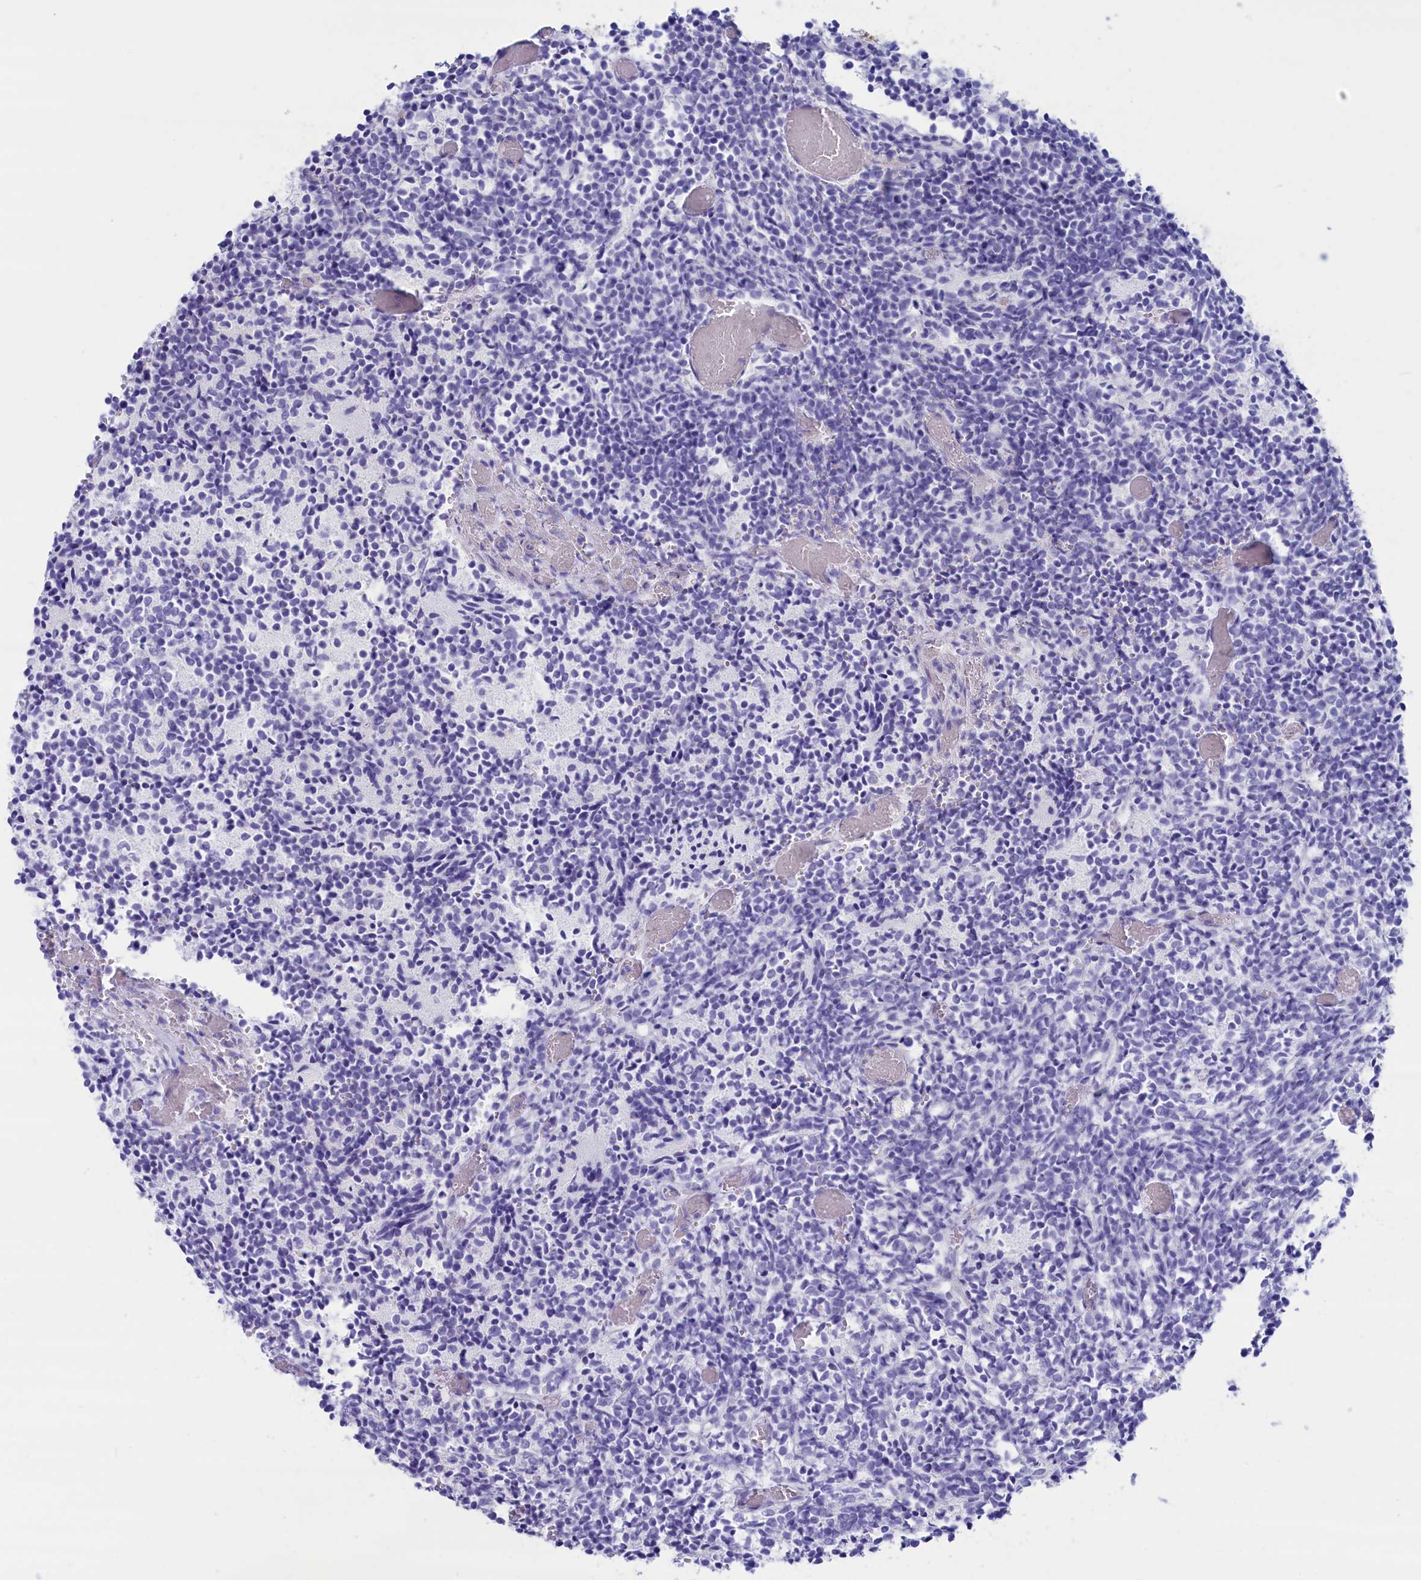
{"staining": {"intensity": "negative", "quantity": "none", "location": "none"}, "tissue": "glioma", "cell_type": "Tumor cells", "image_type": "cancer", "snomed": [{"axis": "morphology", "description": "Glioma, malignant, Low grade"}, {"axis": "topography", "description": "Brain"}], "caption": "This is a photomicrograph of immunohistochemistry (IHC) staining of malignant glioma (low-grade), which shows no positivity in tumor cells. The staining was performed using DAB to visualize the protein expression in brown, while the nuclei were stained in blue with hematoxylin (Magnification: 20x).", "gene": "MPV17L2", "patient": {"sex": "female", "age": 1}}